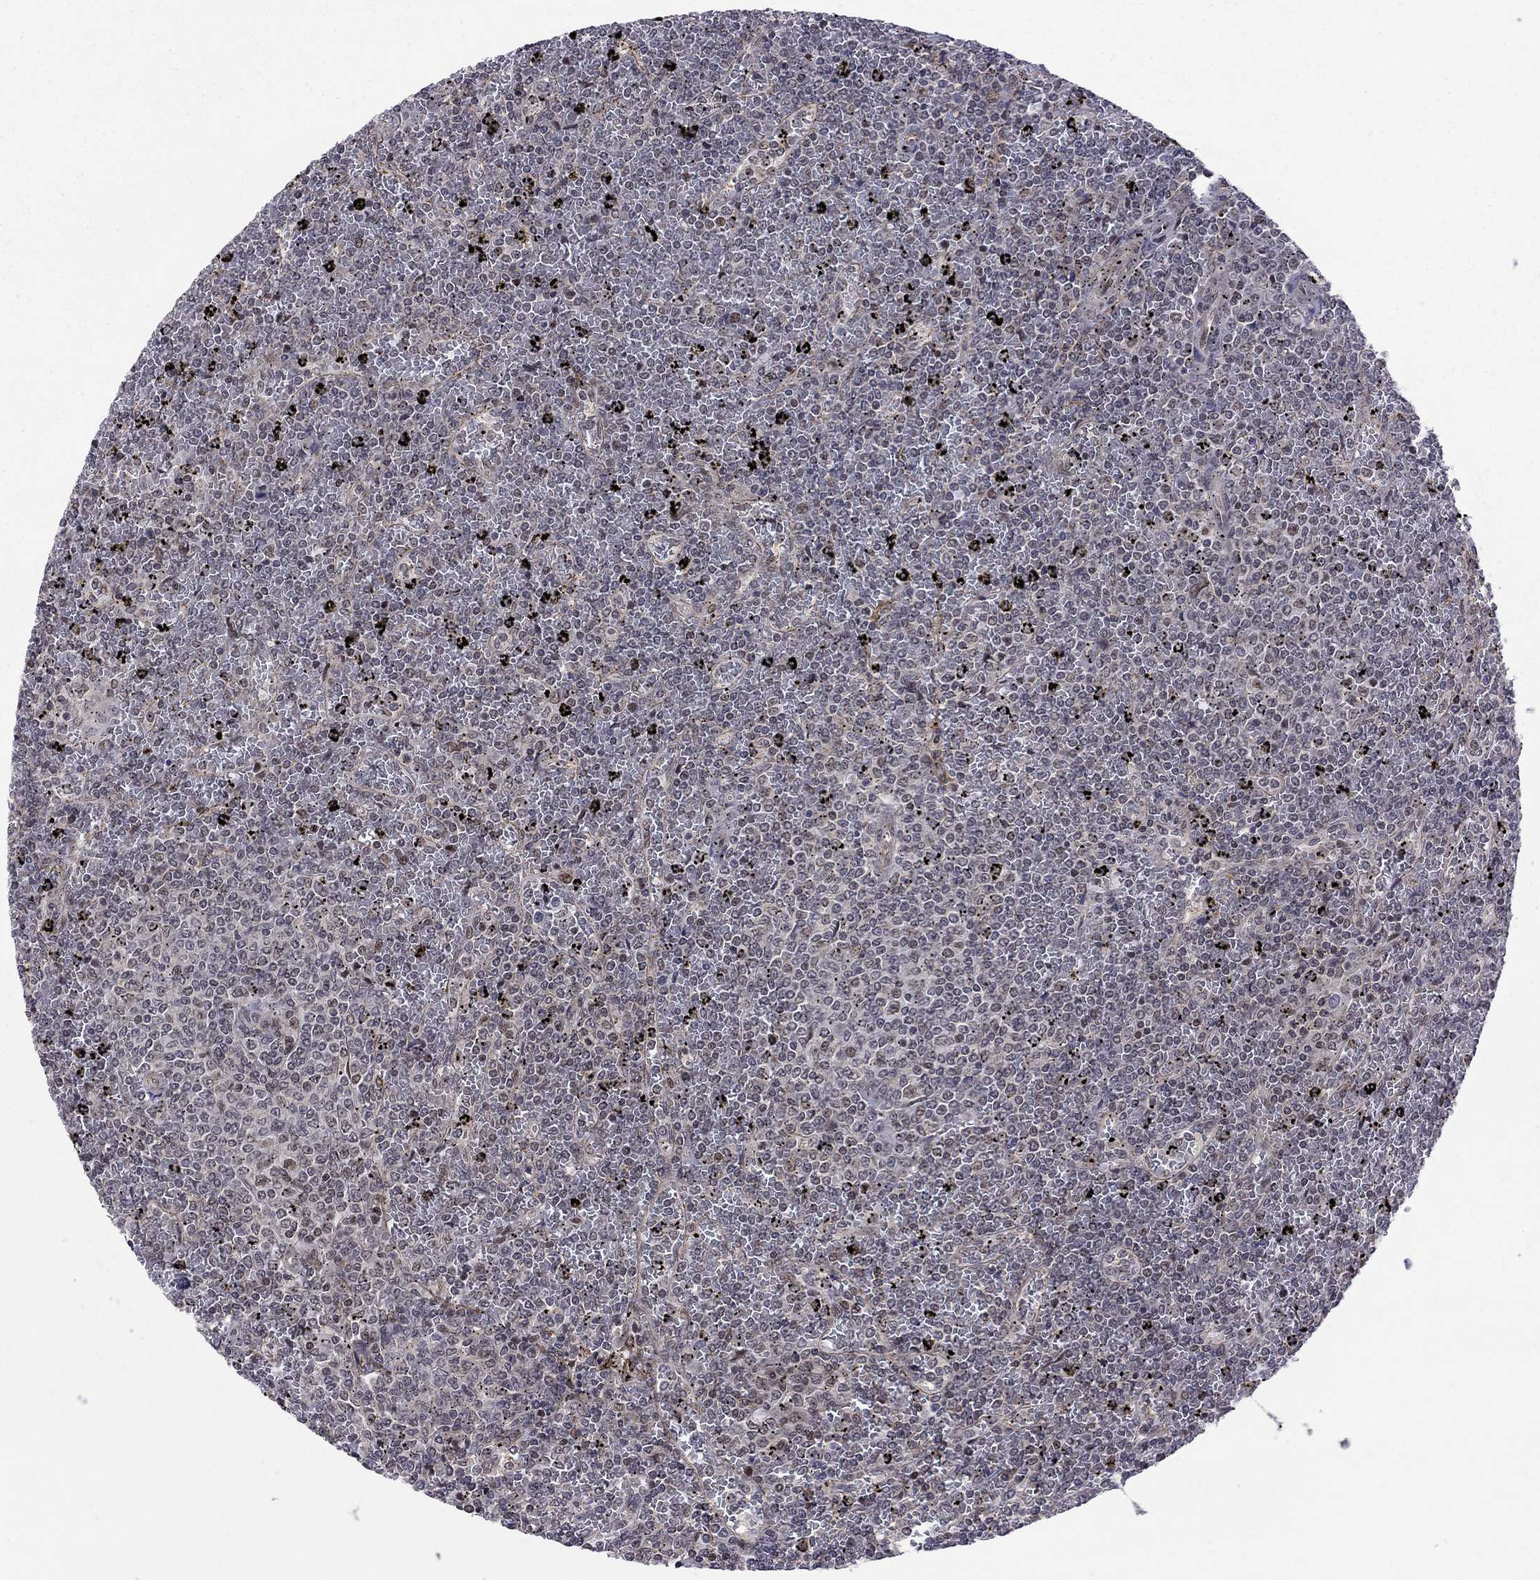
{"staining": {"intensity": "negative", "quantity": "none", "location": "none"}, "tissue": "lymphoma", "cell_type": "Tumor cells", "image_type": "cancer", "snomed": [{"axis": "morphology", "description": "Malignant lymphoma, non-Hodgkin's type, Low grade"}, {"axis": "topography", "description": "Spleen"}], "caption": "This is an immunohistochemistry histopathology image of human malignant lymphoma, non-Hodgkin's type (low-grade). There is no positivity in tumor cells.", "gene": "BRF1", "patient": {"sex": "female", "age": 77}}